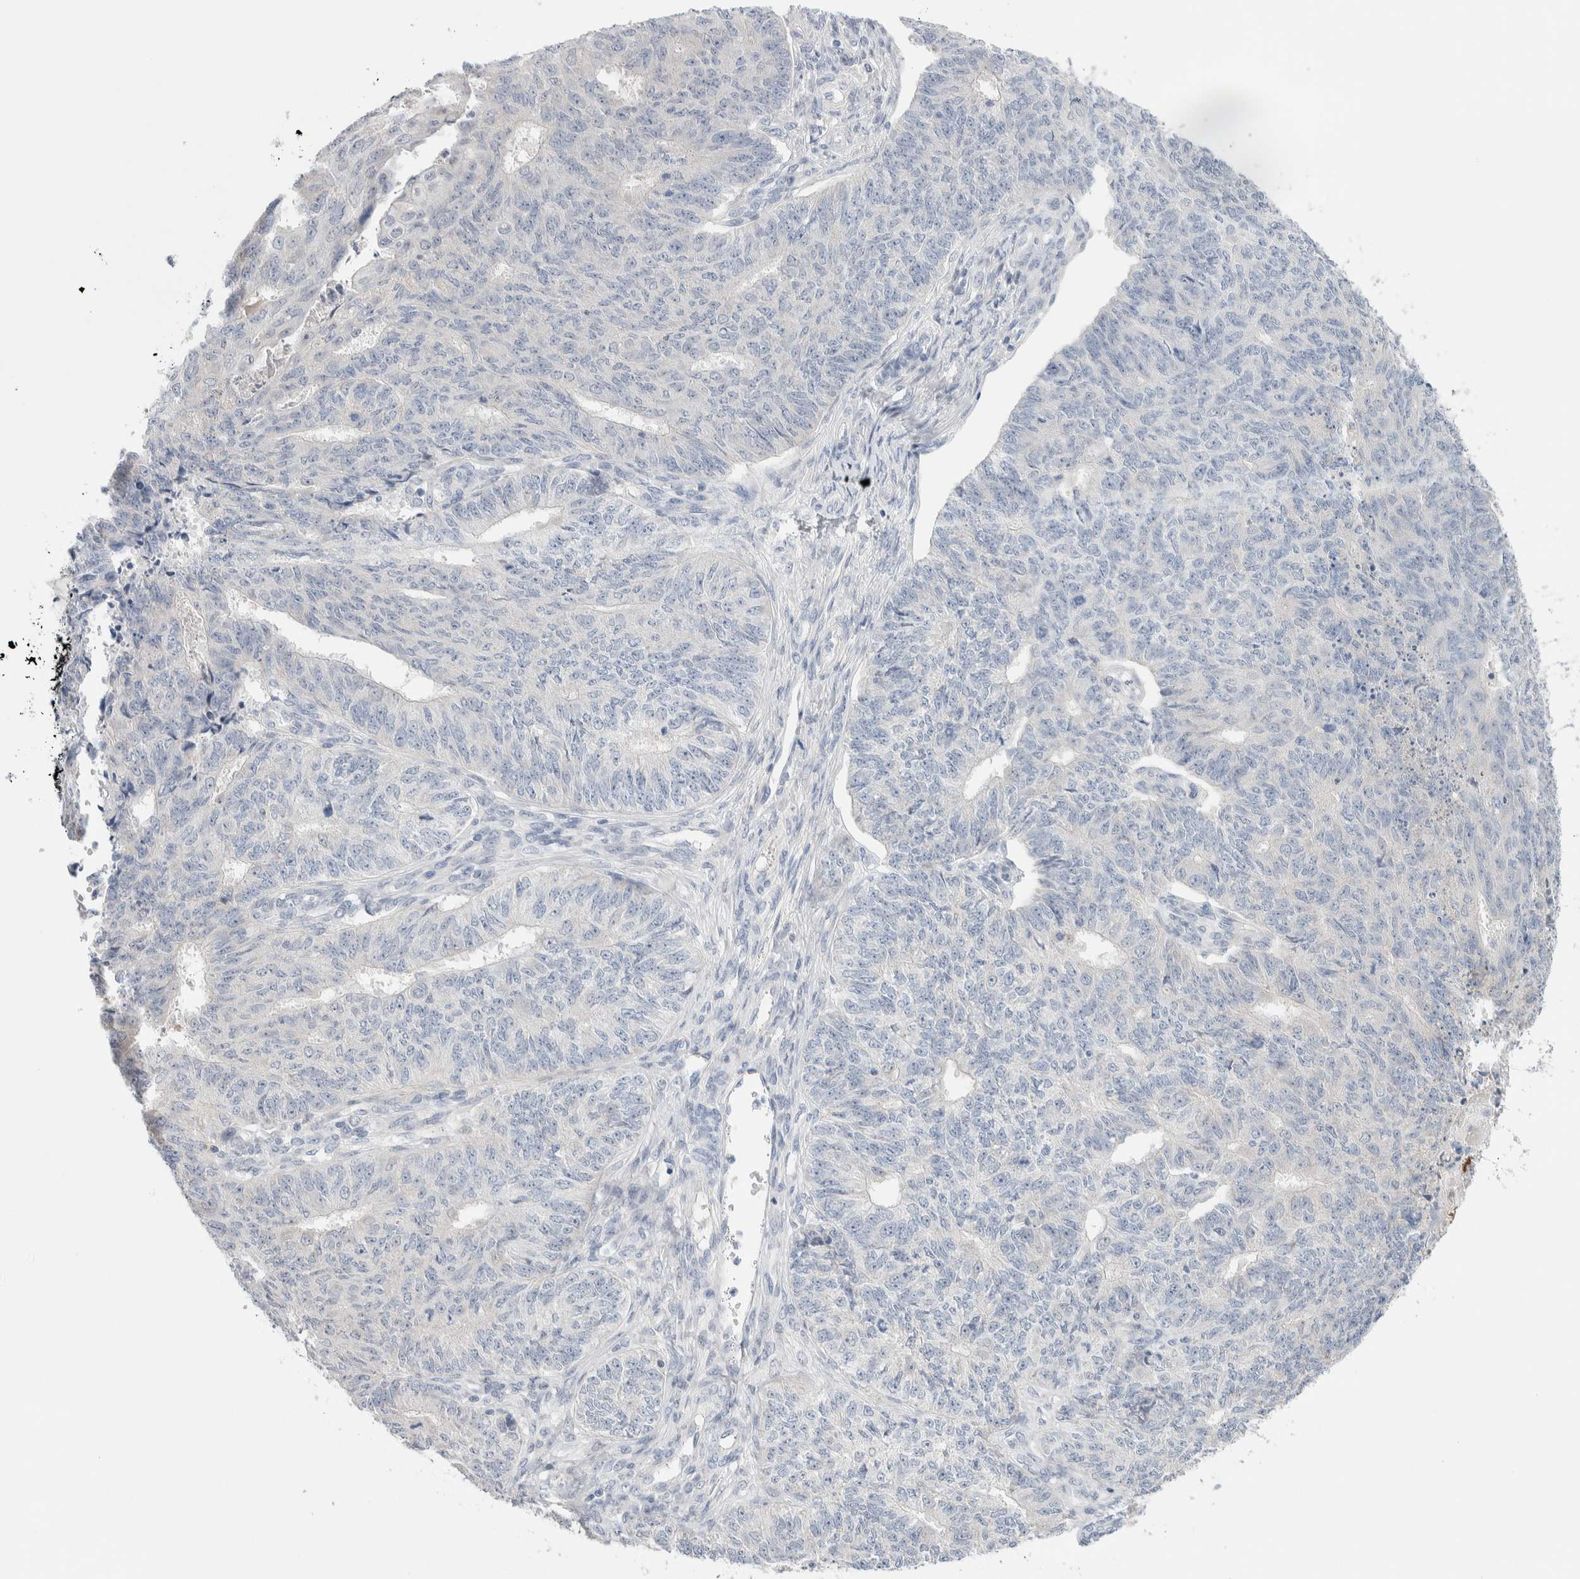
{"staining": {"intensity": "moderate", "quantity": "<25%", "location": "cytoplasmic/membranous"}, "tissue": "endometrial cancer", "cell_type": "Tumor cells", "image_type": "cancer", "snomed": [{"axis": "morphology", "description": "Adenocarcinoma, NOS"}, {"axis": "topography", "description": "Endometrium"}], "caption": "High-power microscopy captured an immunohistochemistry histopathology image of adenocarcinoma (endometrial), revealing moderate cytoplasmic/membranous positivity in approximately <25% of tumor cells. (Stains: DAB in brown, nuclei in blue, Microscopy: brightfield microscopy at high magnification).", "gene": "DNAJB6", "patient": {"sex": "female", "age": 32}}